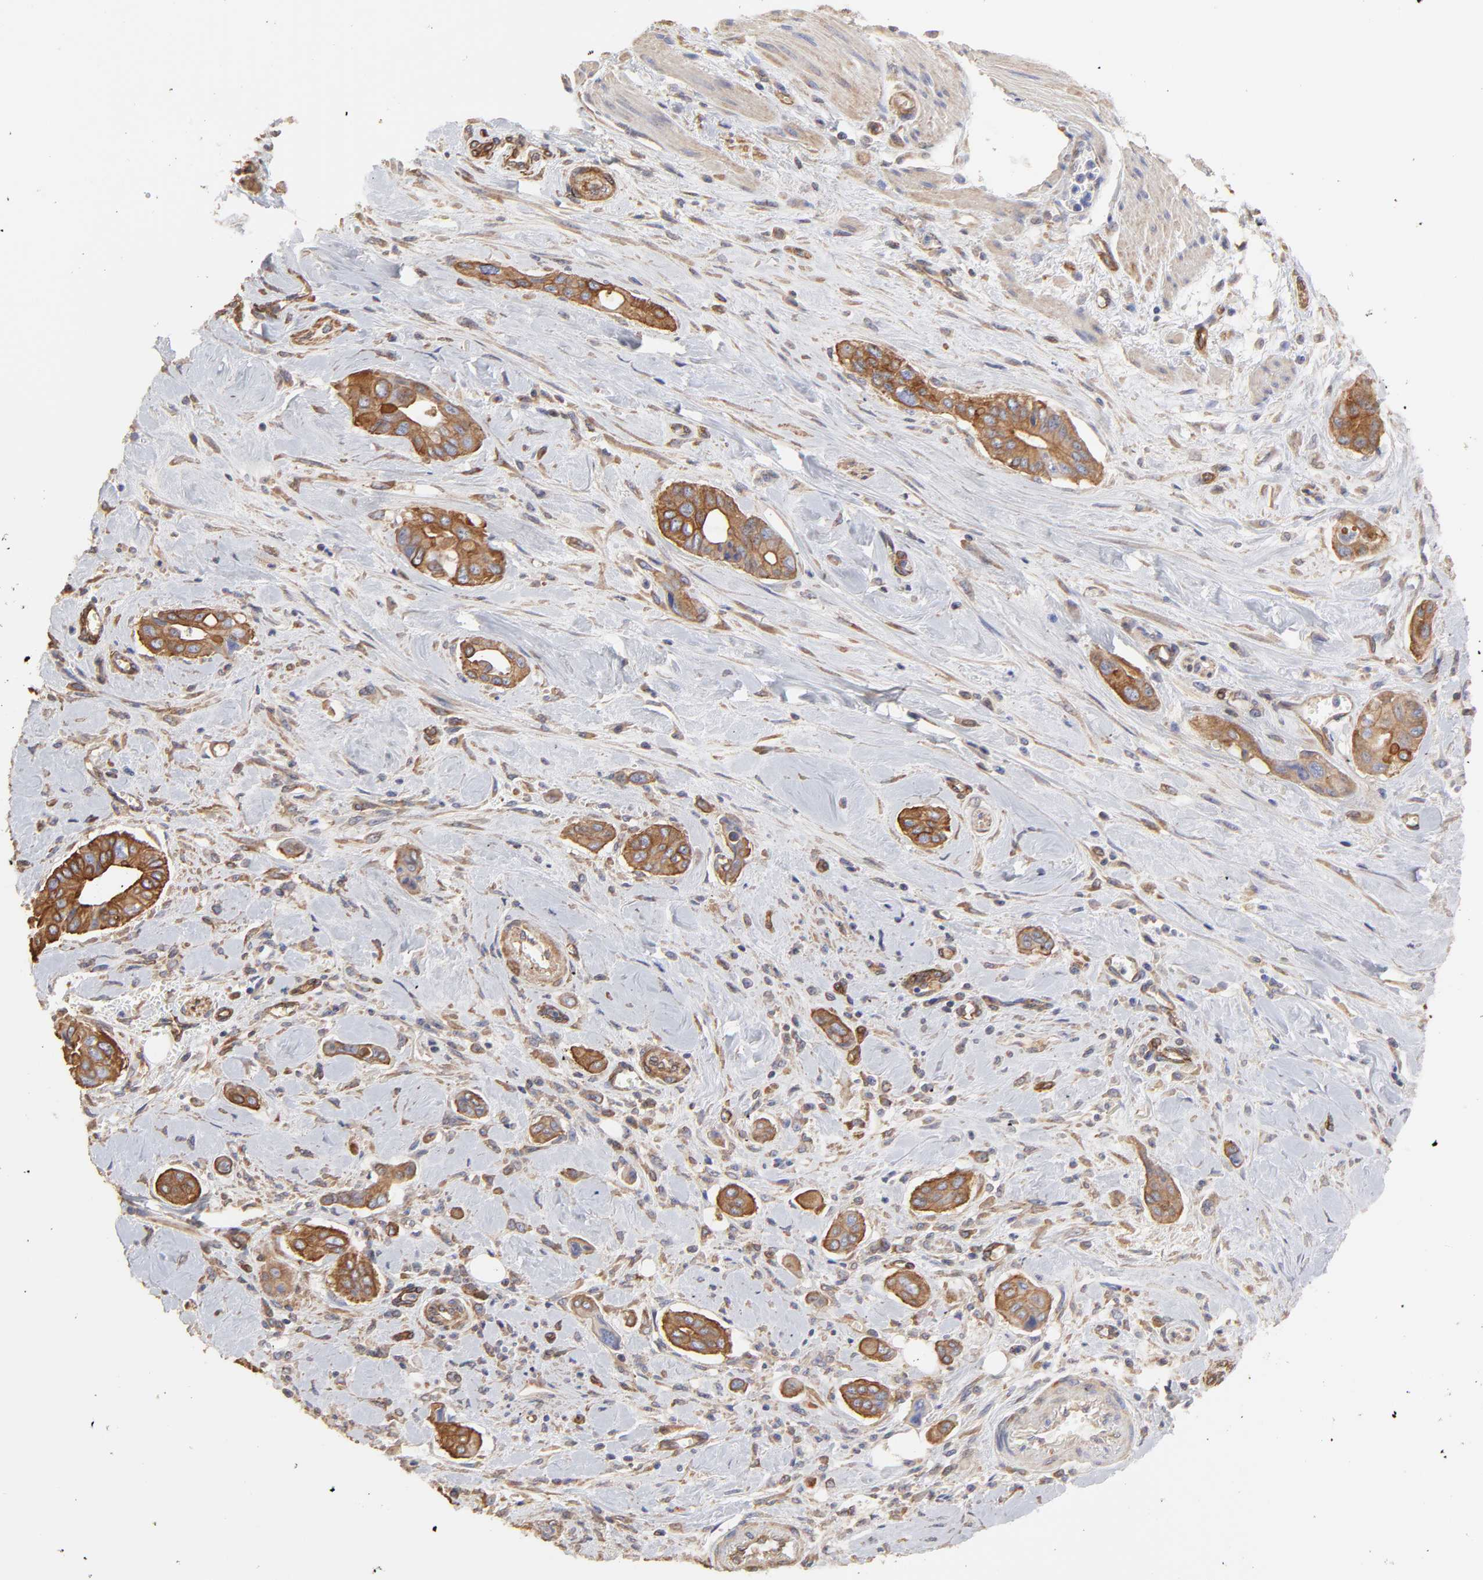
{"staining": {"intensity": "moderate", "quantity": ">75%", "location": "cytoplasmic/membranous"}, "tissue": "pancreatic cancer", "cell_type": "Tumor cells", "image_type": "cancer", "snomed": [{"axis": "morphology", "description": "Adenocarcinoma, NOS"}, {"axis": "topography", "description": "Pancreas"}], "caption": "This photomicrograph shows immunohistochemistry staining of adenocarcinoma (pancreatic), with medium moderate cytoplasmic/membranous expression in about >75% of tumor cells.", "gene": "LRCH2", "patient": {"sex": "male", "age": 77}}